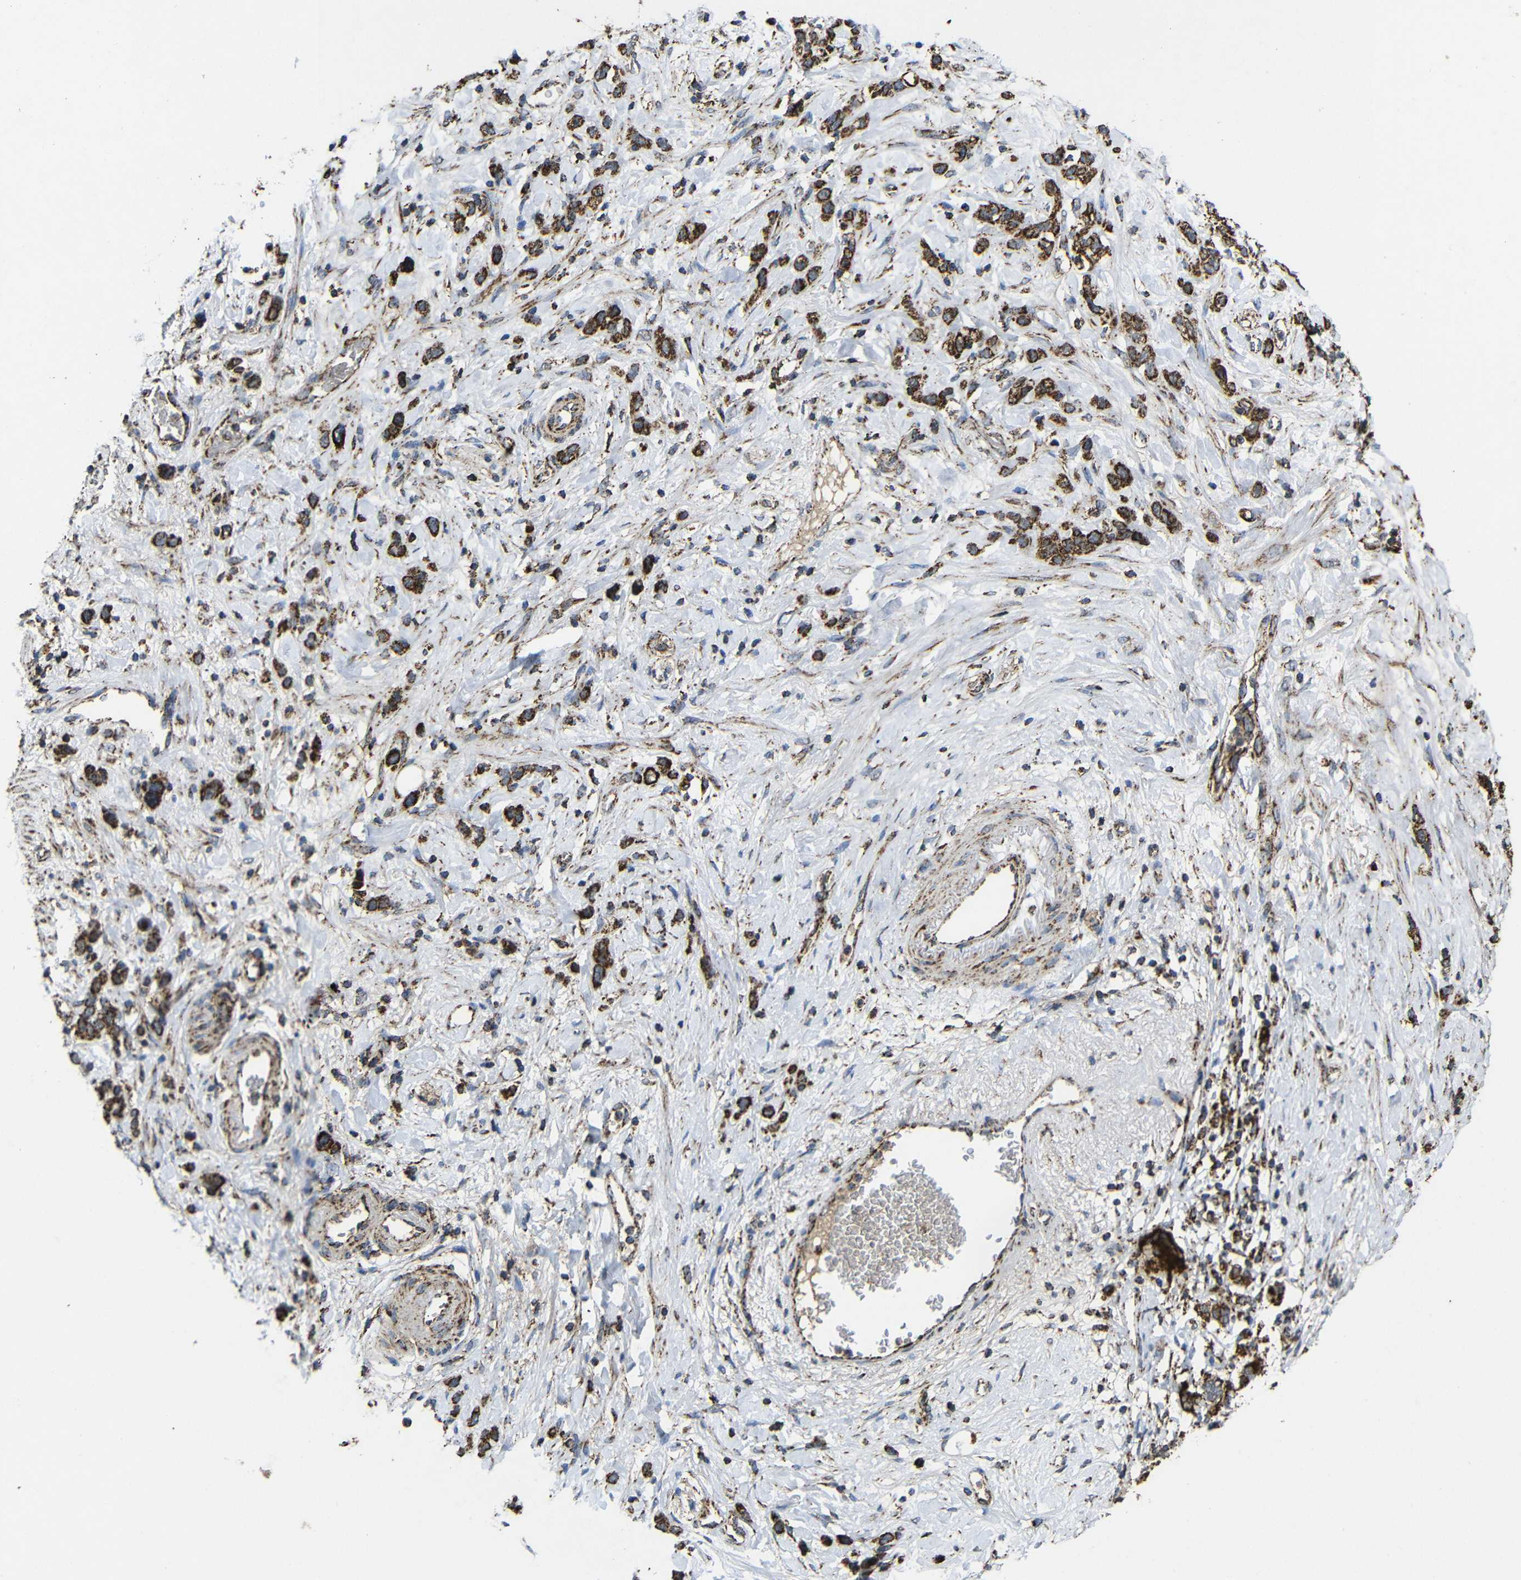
{"staining": {"intensity": "strong", "quantity": ">75%", "location": "cytoplasmic/membranous"}, "tissue": "stomach cancer", "cell_type": "Tumor cells", "image_type": "cancer", "snomed": [{"axis": "morphology", "description": "Adenocarcinoma, NOS"}, {"axis": "morphology", "description": "Adenocarcinoma, High grade"}, {"axis": "topography", "description": "Stomach, upper"}, {"axis": "topography", "description": "Stomach, lower"}], "caption": "Stomach cancer (adenocarcinoma) was stained to show a protein in brown. There is high levels of strong cytoplasmic/membranous staining in about >75% of tumor cells.", "gene": "ATP5F1A", "patient": {"sex": "female", "age": 65}}